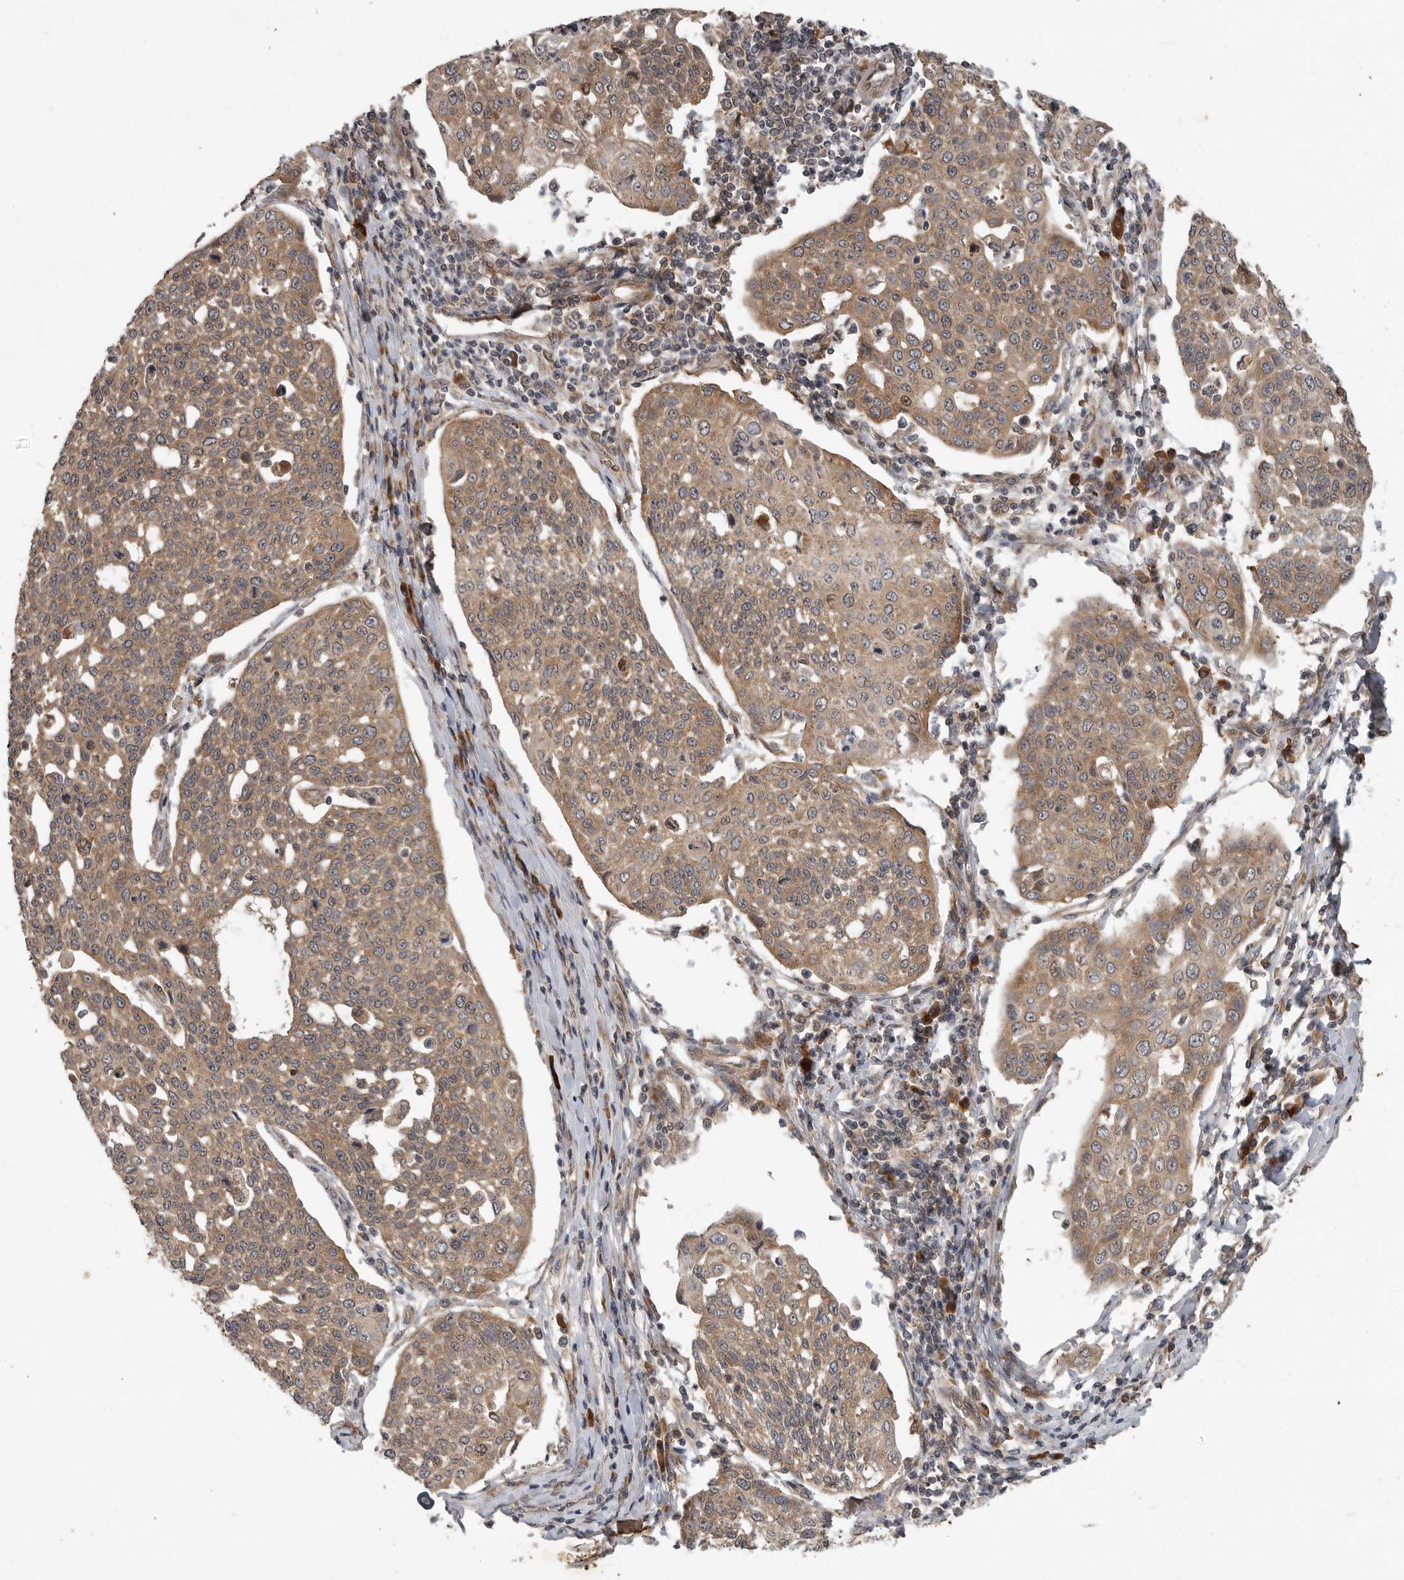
{"staining": {"intensity": "moderate", "quantity": ">75%", "location": "cytoplasmic/membranous"}, "tissue": "cervical cancer", "cell_type": "Tumor cells", "image_type": "cancer", "snomed": [{"axis": "morphology", "description": "Squamous cell carcinoma, NOS"}, {"axis": "topography", "description": "Cervix"}], "caption": "Tumor cells display moderate cytoplasmic/membranous expression in about >75% of cells in cervical cancer.", "gene": "OSBPL9", "patient": {"sex": "female", "age": 34}}